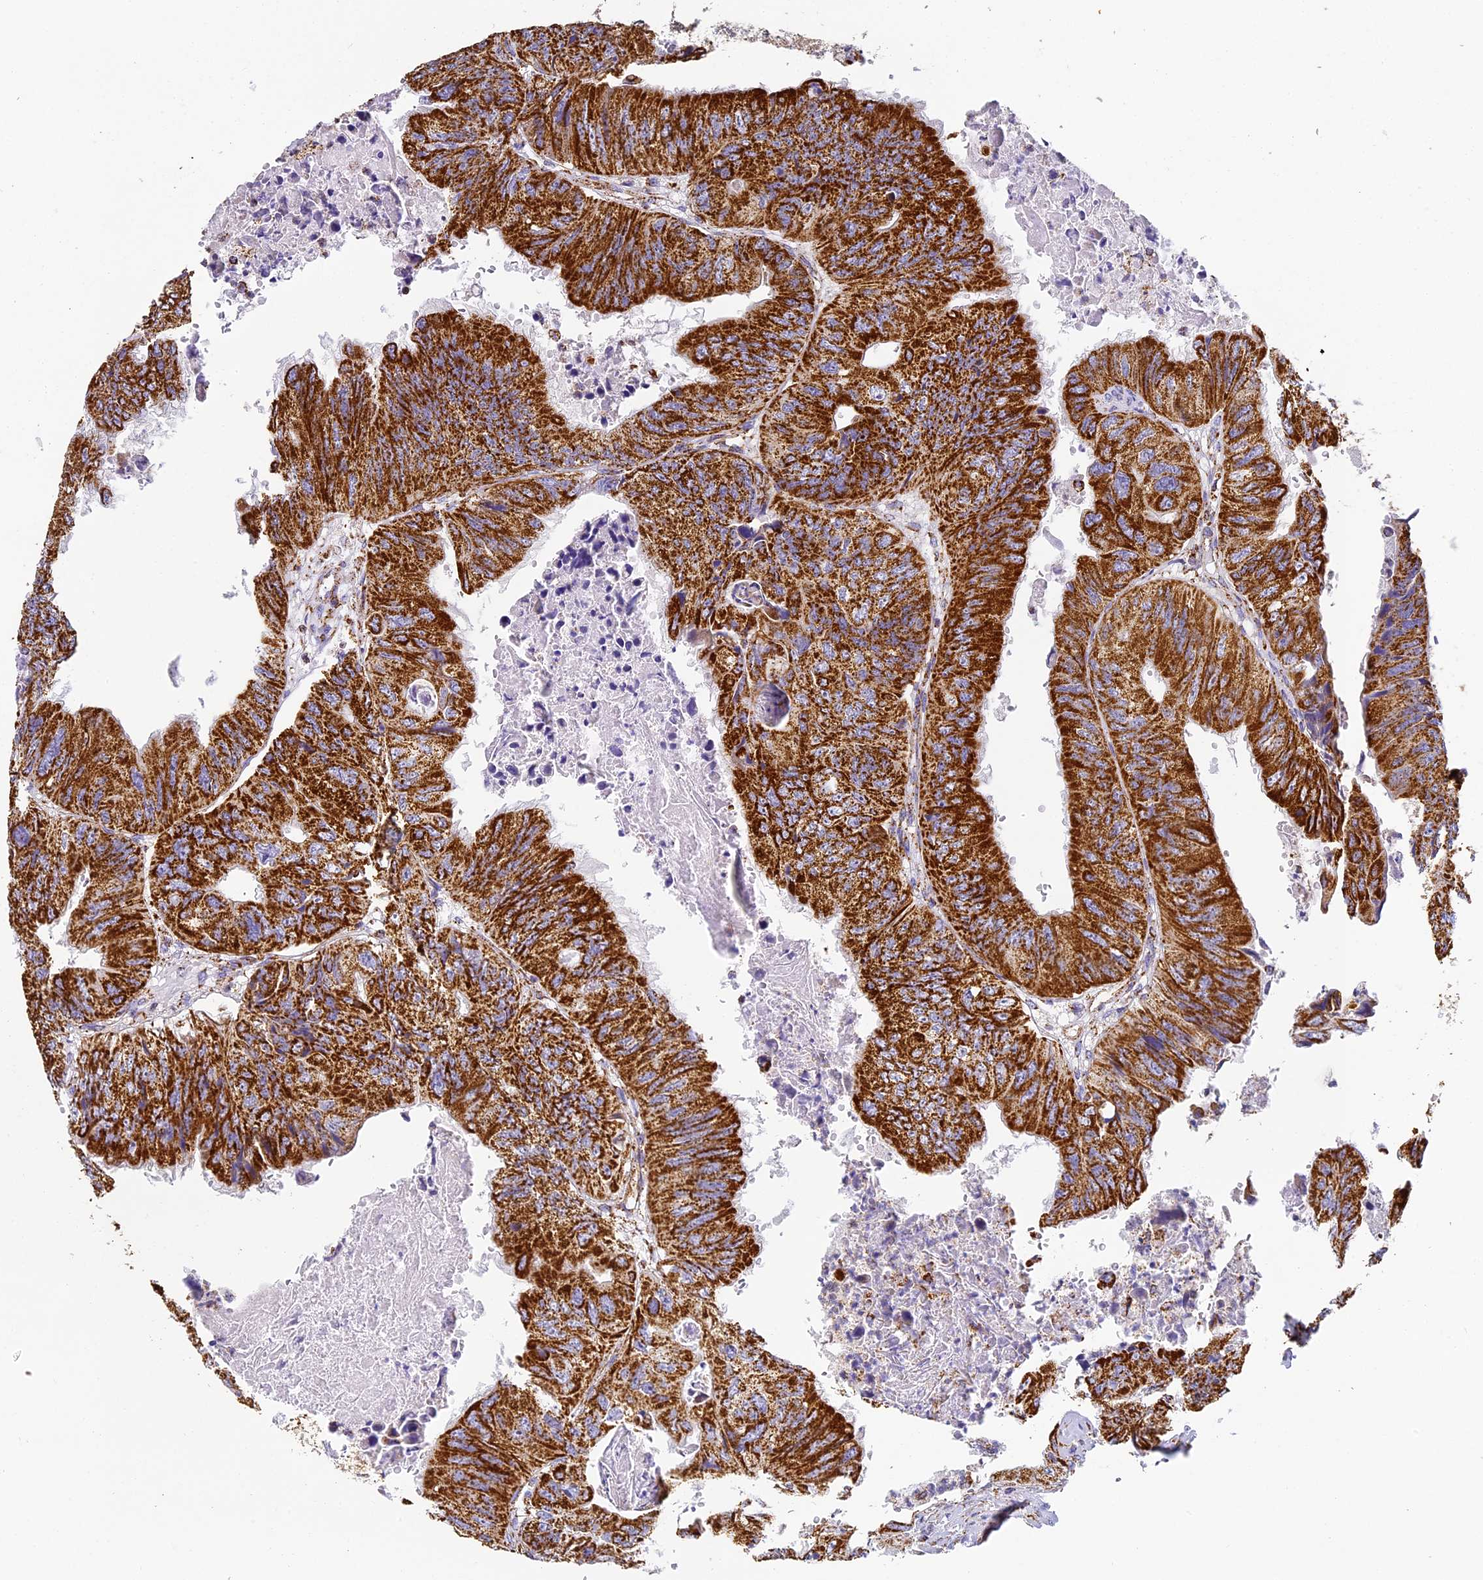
{"staining": {"intensity": "strong", "quantity": ">75%", "location": "cytoplasmic/membranous"}, "tissue": "colorectal cancer", "cell_type": "Tumor cells", "image_type": "cancer", "snomed": [{"axis": "morphology", "description": "Adenocarcinoma, NOS"}, {"axis": "topography", "description": "Rectum"}], "caption": "Immunohistochemistry (IHC) staining of colorectal adenocarcinoma, which demonstrates high levels of strong cytoplasmic/membranous expression in approximately >75% of tumor cells indicating strong cytoplasmic/membranous protein positivity. The staining was performed using DAB (3,3'-diaminobenzidine) (brown) for protein detection and nuclei were counterstained in hematoxylin (blue).", "gene": "STK17A", "patient": {"sex": "male", "age": 63}}